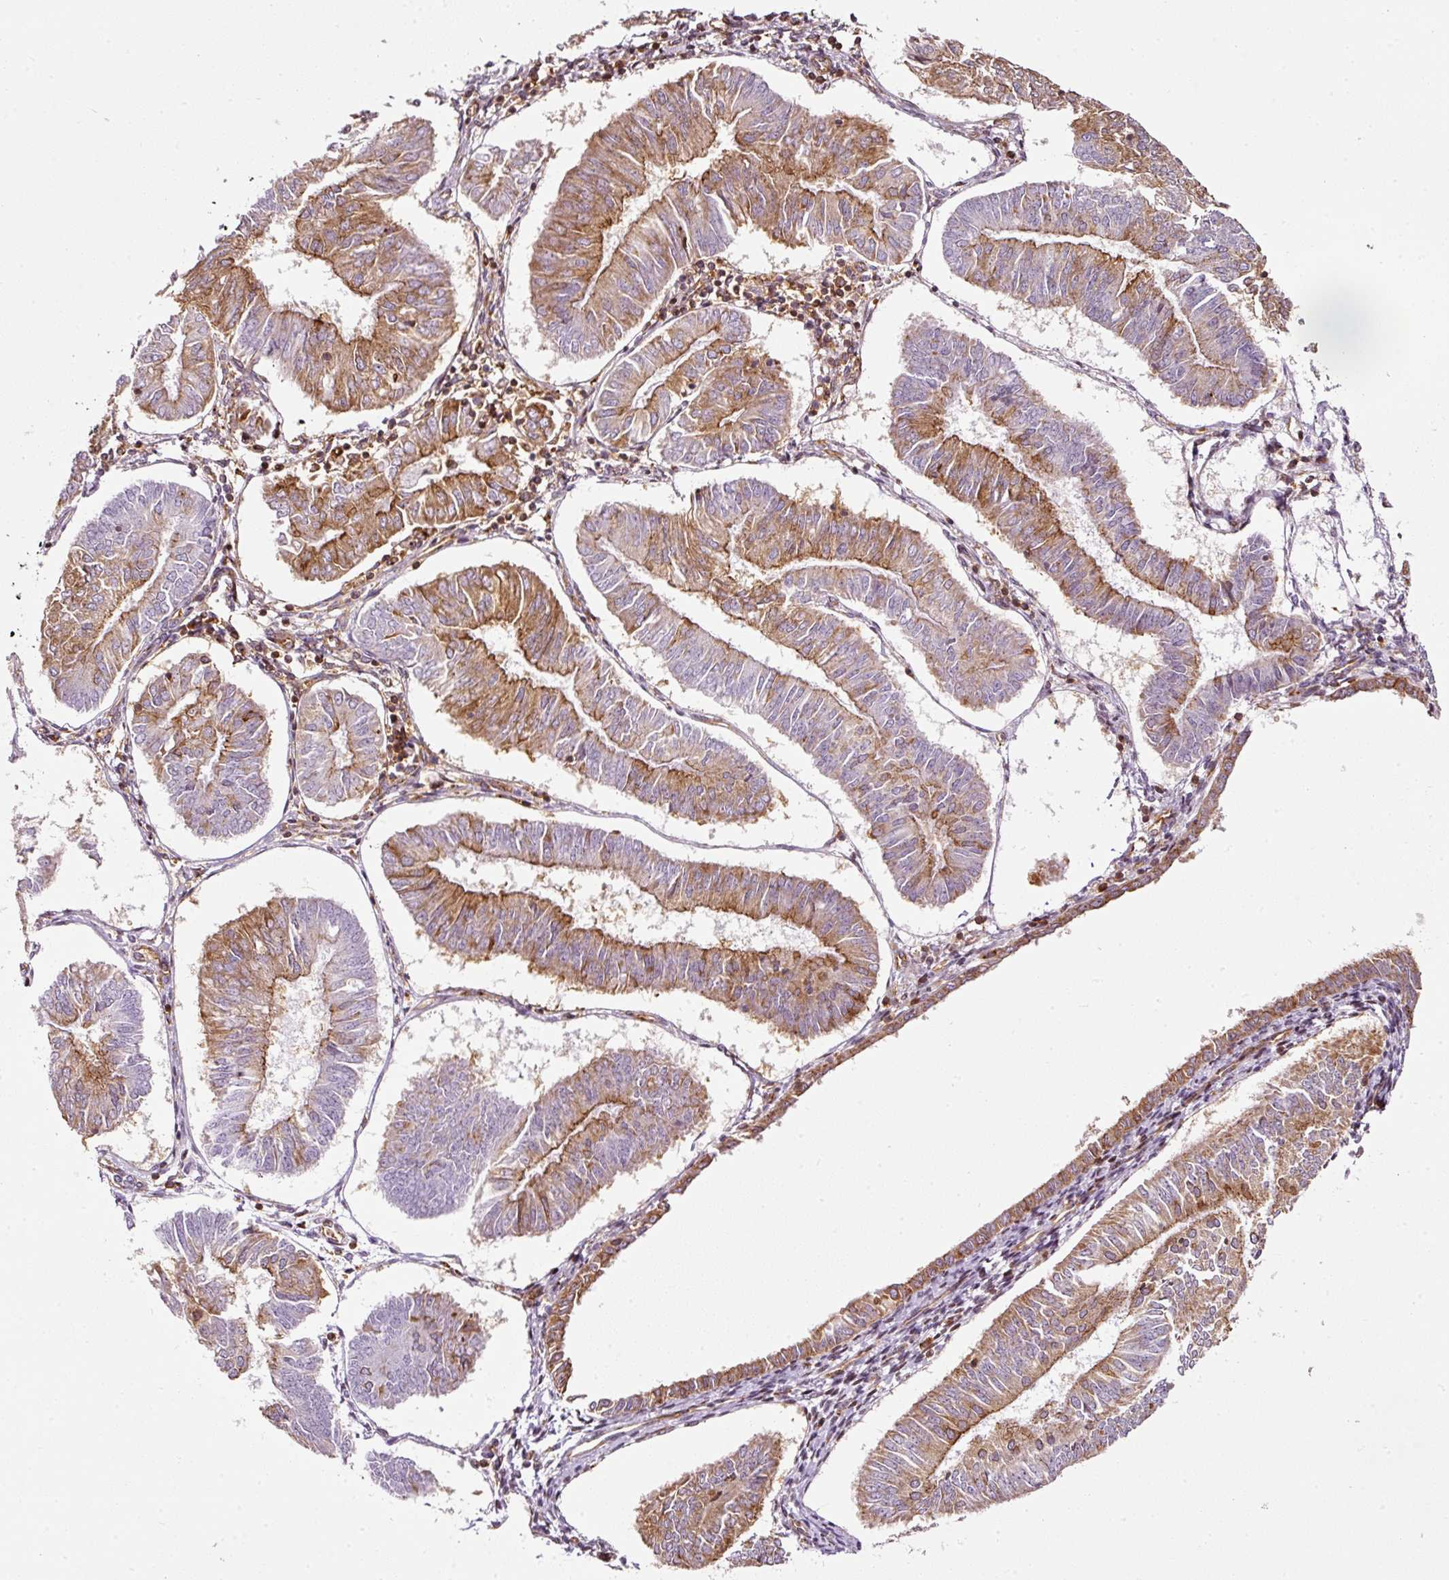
{"staining": {"intensity": "moderate", "quantity": "25%-75%", "location": "cytoplasmic/membranous"}, "tissue": "endometrial cancer", "cell_type": "Tumor cells", "image_type": "cancer", "snomed": [{"axis": "morphology", "description": "Adenocarcinoma, NOS"}, {"axis": "topography", "description": "Endometrium"}], "caption": "IHC micrograph of endometrial adenocarcinoma stained for a protein (brown), which demonstrates medium levels of moderate cytoplasmic/membranous staining in about 25%-75% of tumor cells.", "gene": "SCNM1", "patient": {"sex": "female", "age": 58}}